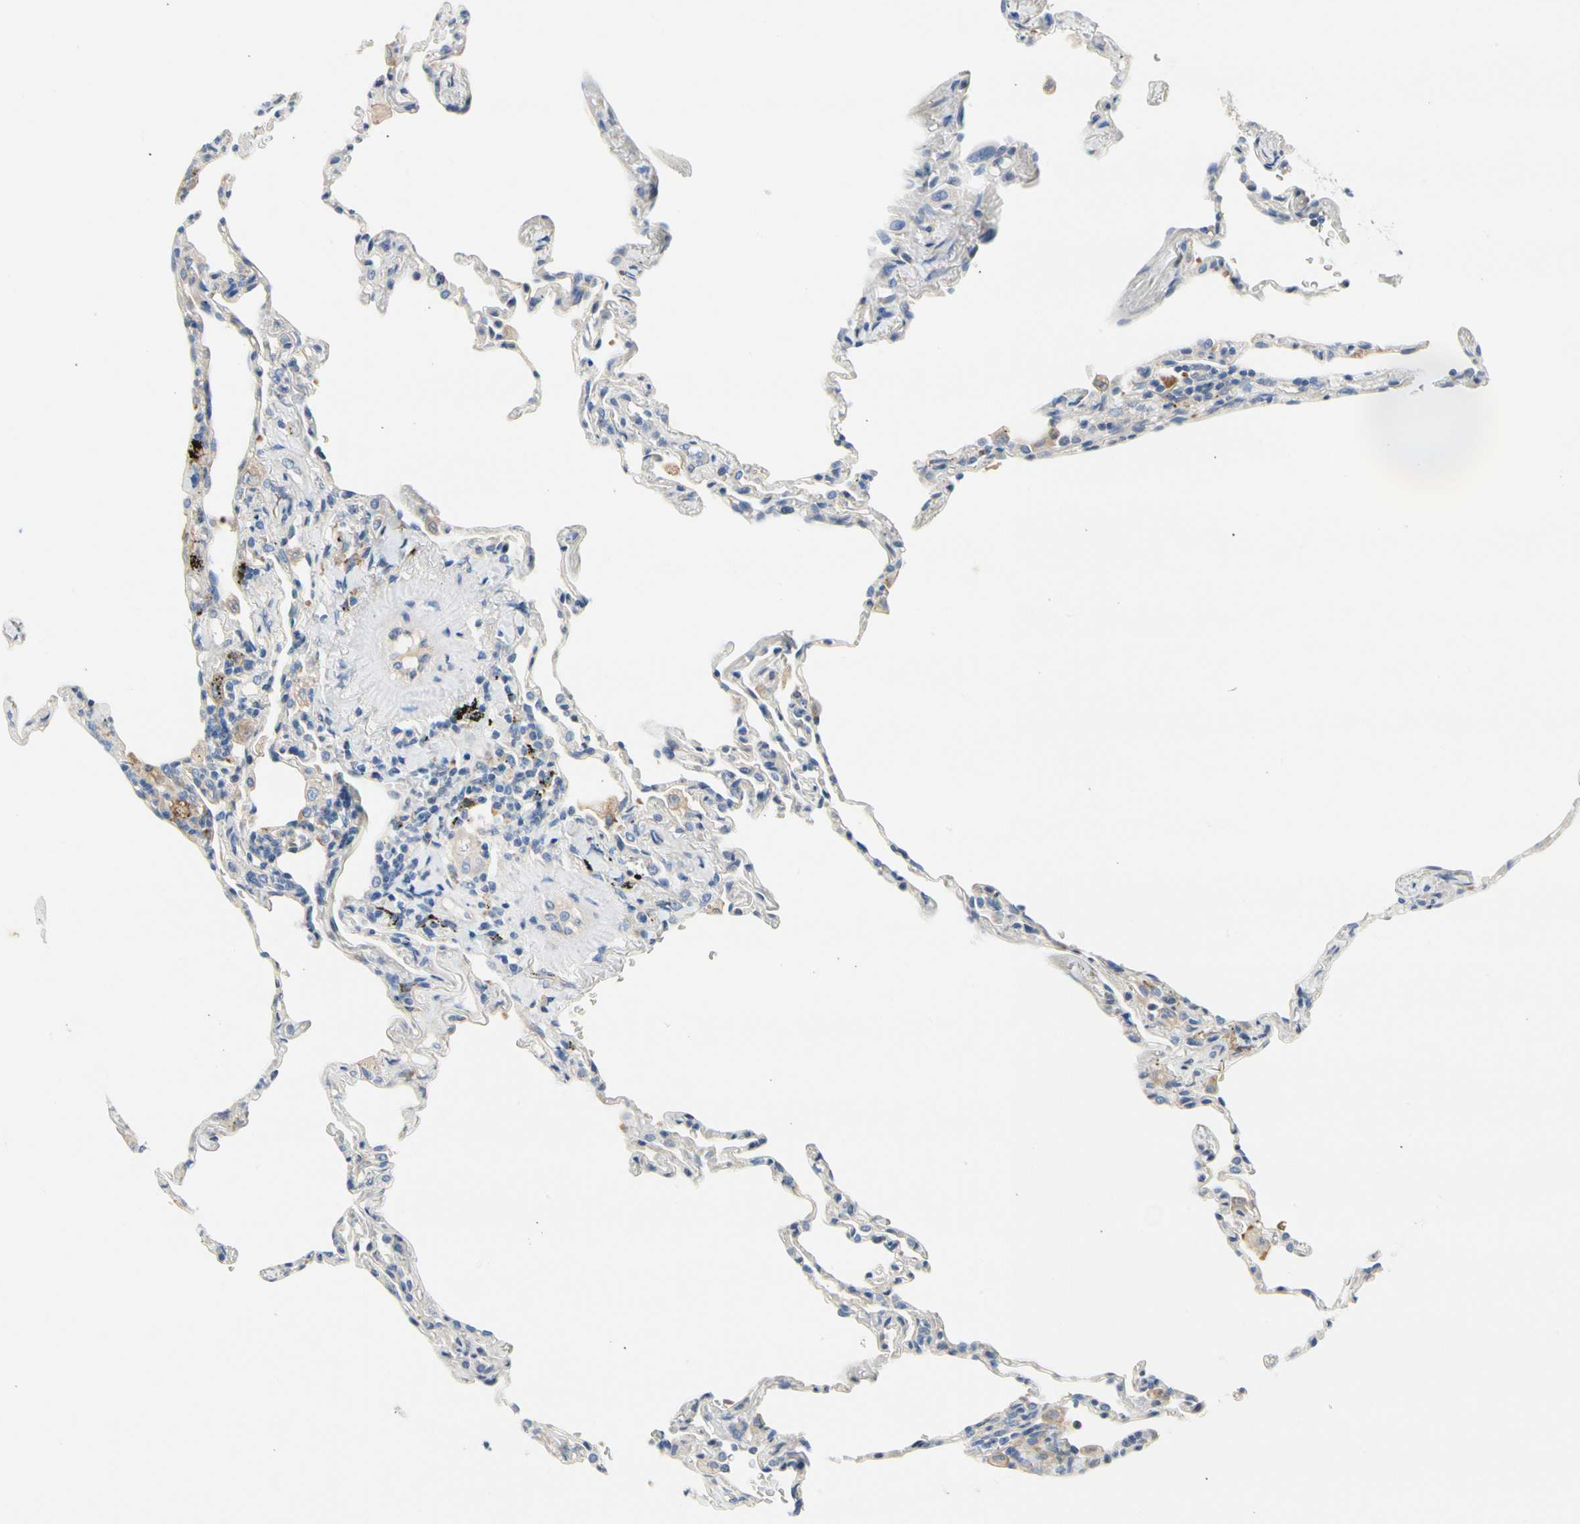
{"staining": {"intensity": "negative", "quantity": "none", "location": "none"}, "tissue": "lung", "cell_type": "Alveolar cells", "image_type": "normal", "snomed": [{"axis": "morphology", "description": "Normal tissue, NOS"}, {"axis": "topography", "description": "Lung"}], "caption": "Immunohistochemistry (IHC) of unremarkable human lung demonstrates no expression in alveolar cells. Brightfield microscopy of immunohistochemistry (IHC) stained with DAB (brown) and hematoxylin (blue), captured at high magnification.", "gene": "STXBP1", "patient": {"sex": "male", "age": 59}}